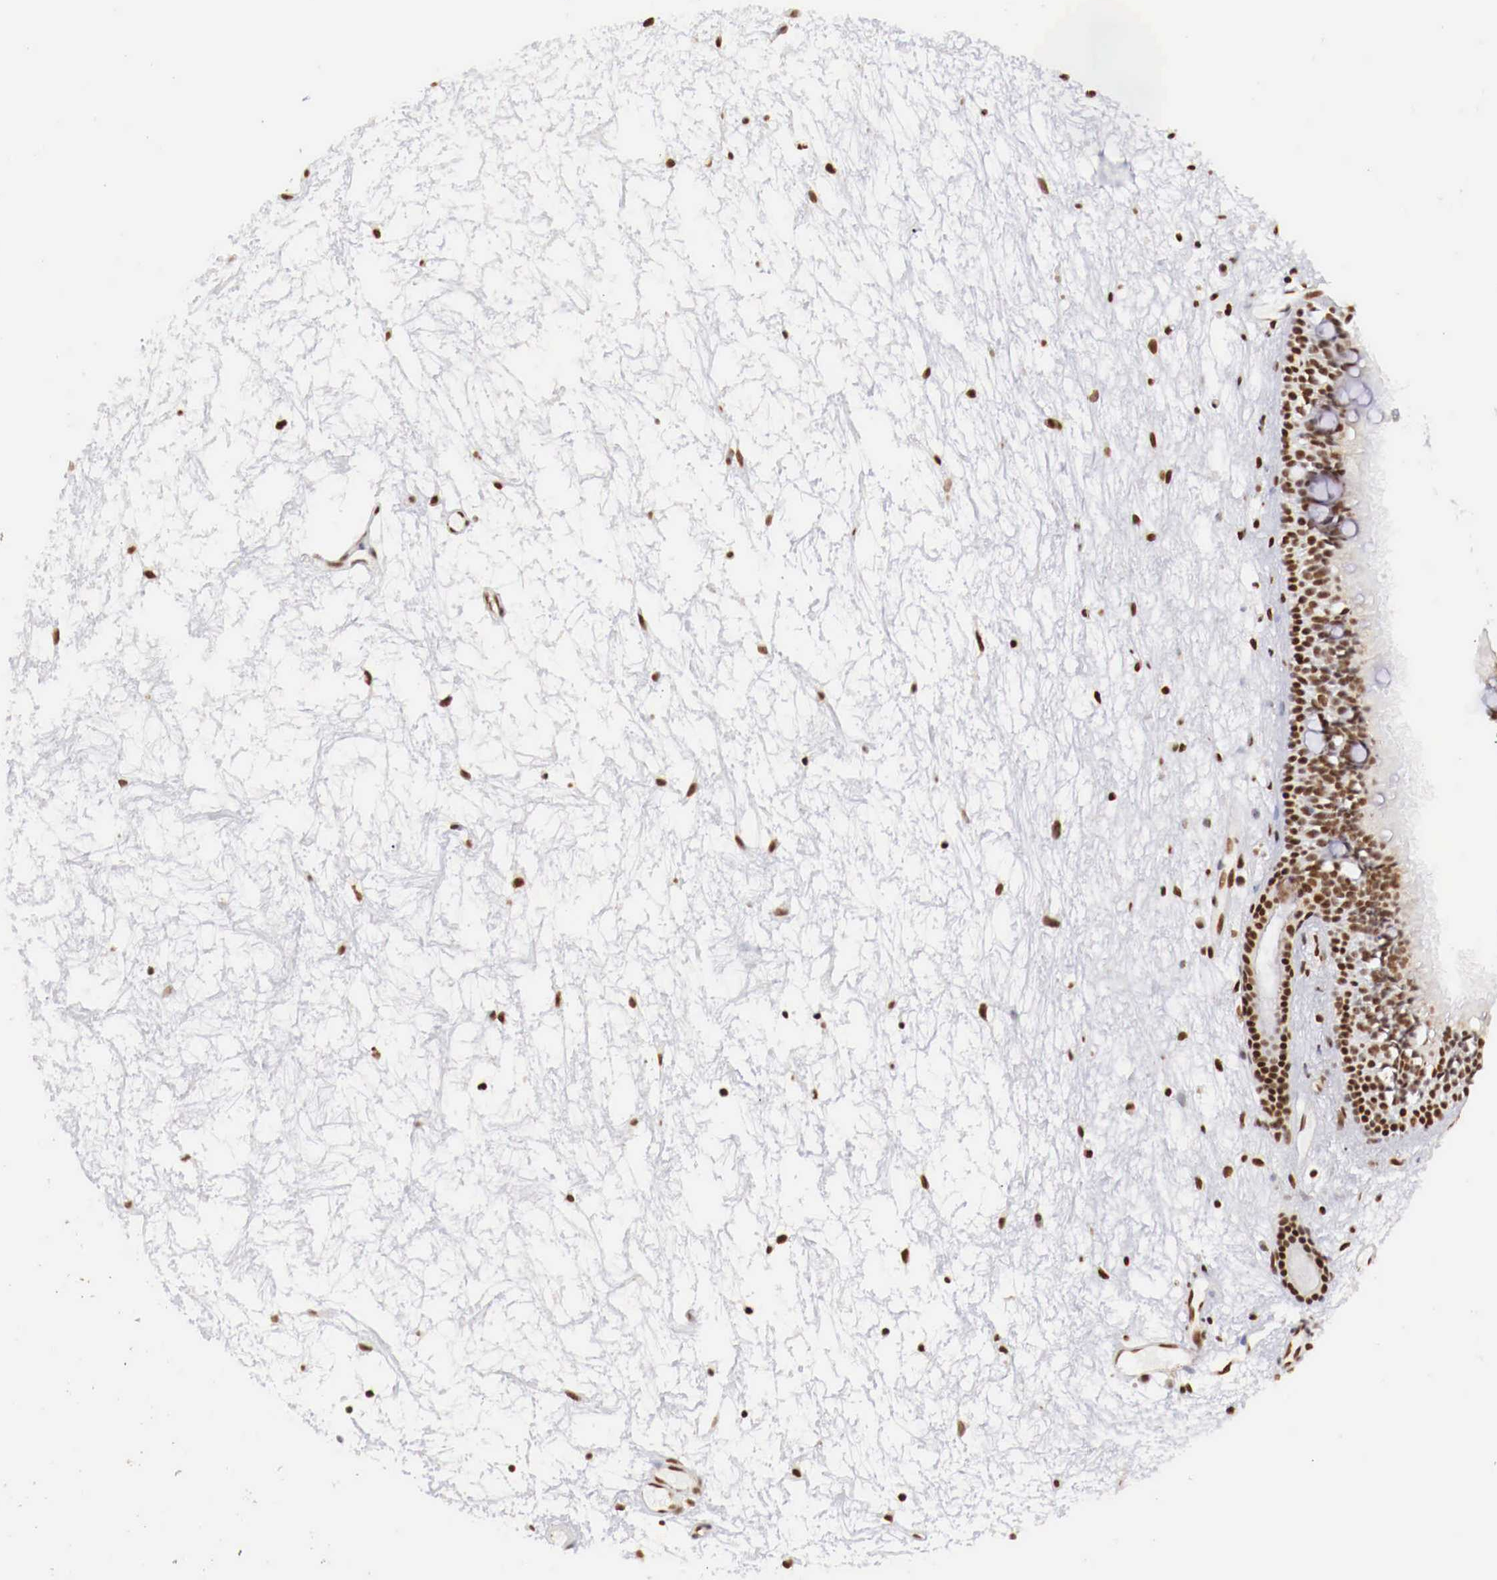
{"staining": {"intensity": "strong", "quantity": ">75%", "location": "nuclear"}, "tissue": "nasopharynx", "cell_type": "Respiratory epithelial cells", "image_type": "normal", "snomed": [{"axis": "morphology", "description": "Normal tissue, NOS"}, {"axis": "topography", "description": "Nasopharynx"}], "caption": "This image reveals immunohistochemistry (IHC) staining of normal nasopharynx, with high strong nuclear staining in approximately >75% of respiratory epithelial cells.", "gene": "MAX", "patient": {"sex": "female", "age": 78}}